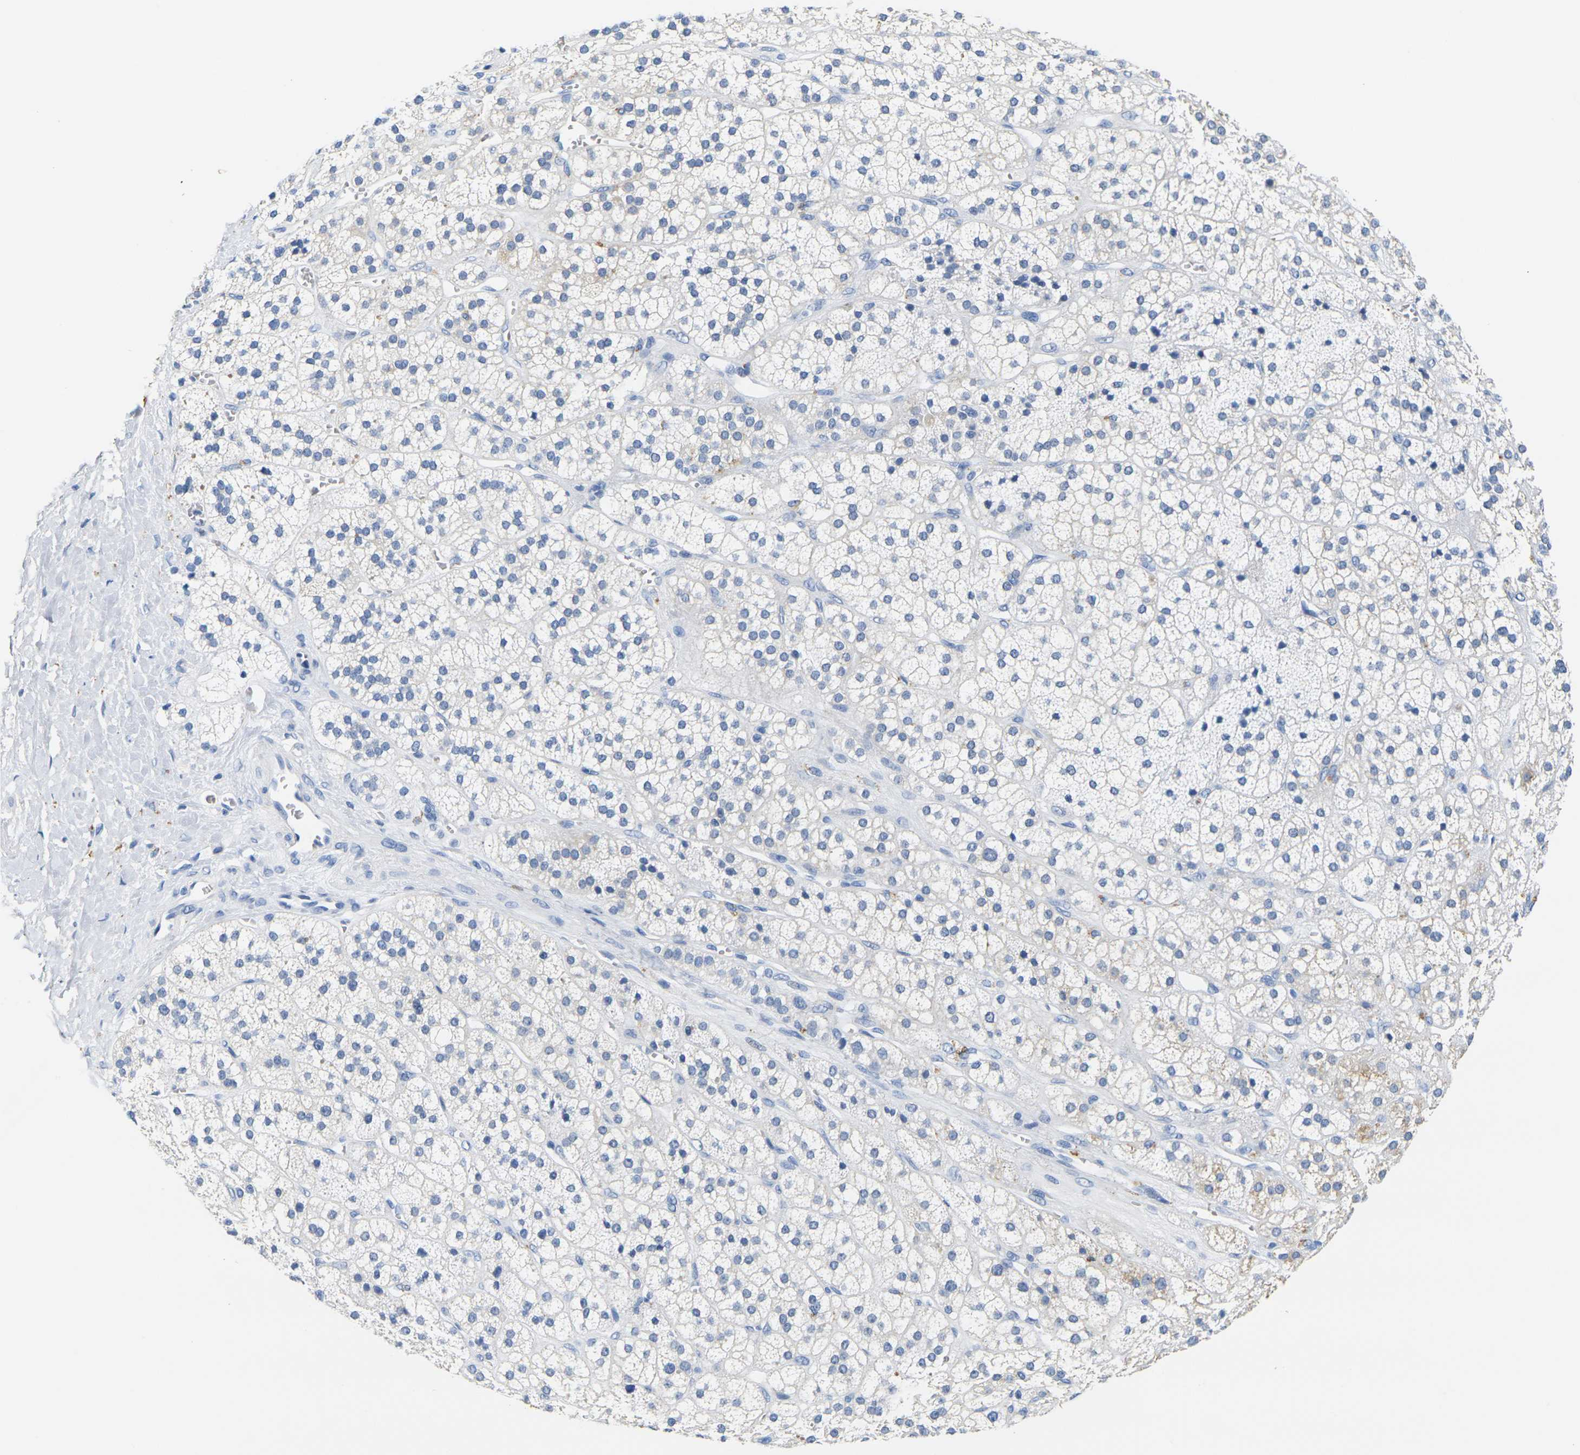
{"staining": {"intensity": "moderate", "quantity": "<25%", "location": "cytoplasmic/membranous"}, "tissue": "adrenal gland", "cell_type": "Glandular cells", "image_type": "normal", "snomed": [{"axis": "morphology", "description": "Normal tissue, NOS"}, {"axis": "topography", "description": "Adrenal gland"}], "caption": "DAB immunohistochemical staining of normal human adrenal gland reveals moderate cytoplasmic/membranous protein positivity in about <25% of glandular cells.", "gene": "NOCT", "patient": {"sex": "male", "age": 56}}